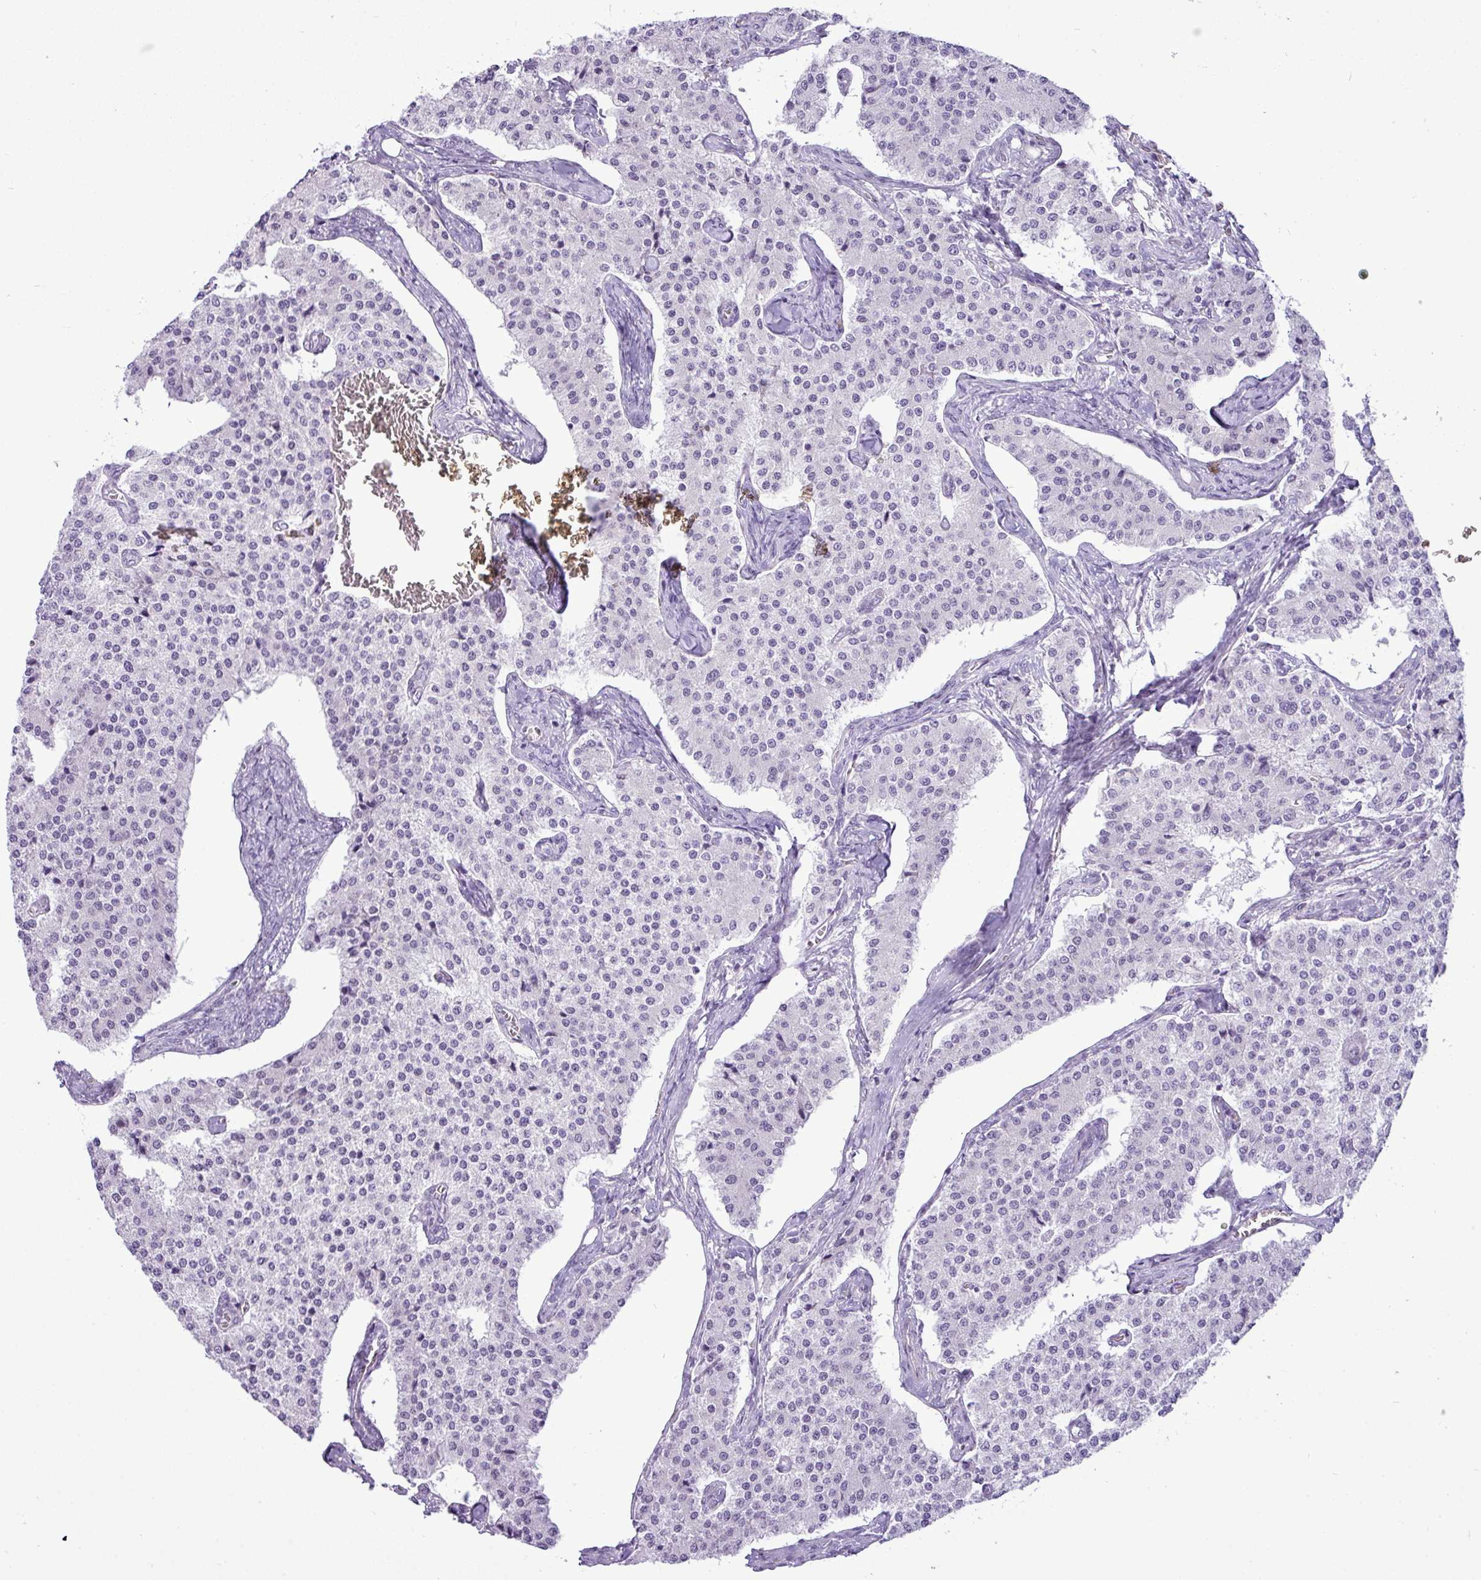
{"staining": {"intensity": "negative", "quantity": "none", "location": "none"}, "tissue": "carcinoid", "cell_type": "Tumor cells", "image_type": "cancer", "snomed": [{"axis": "morphology", "description": "Carcinoid, malignant, NOS"}, {"axis": "topography", "description": "Colon"}], "caption": "Carcinoid stained for a protein using IHC shows no staining tumor cells.", "gene": "ELOA2", "patient": {"sex": "female", "age": 52}}